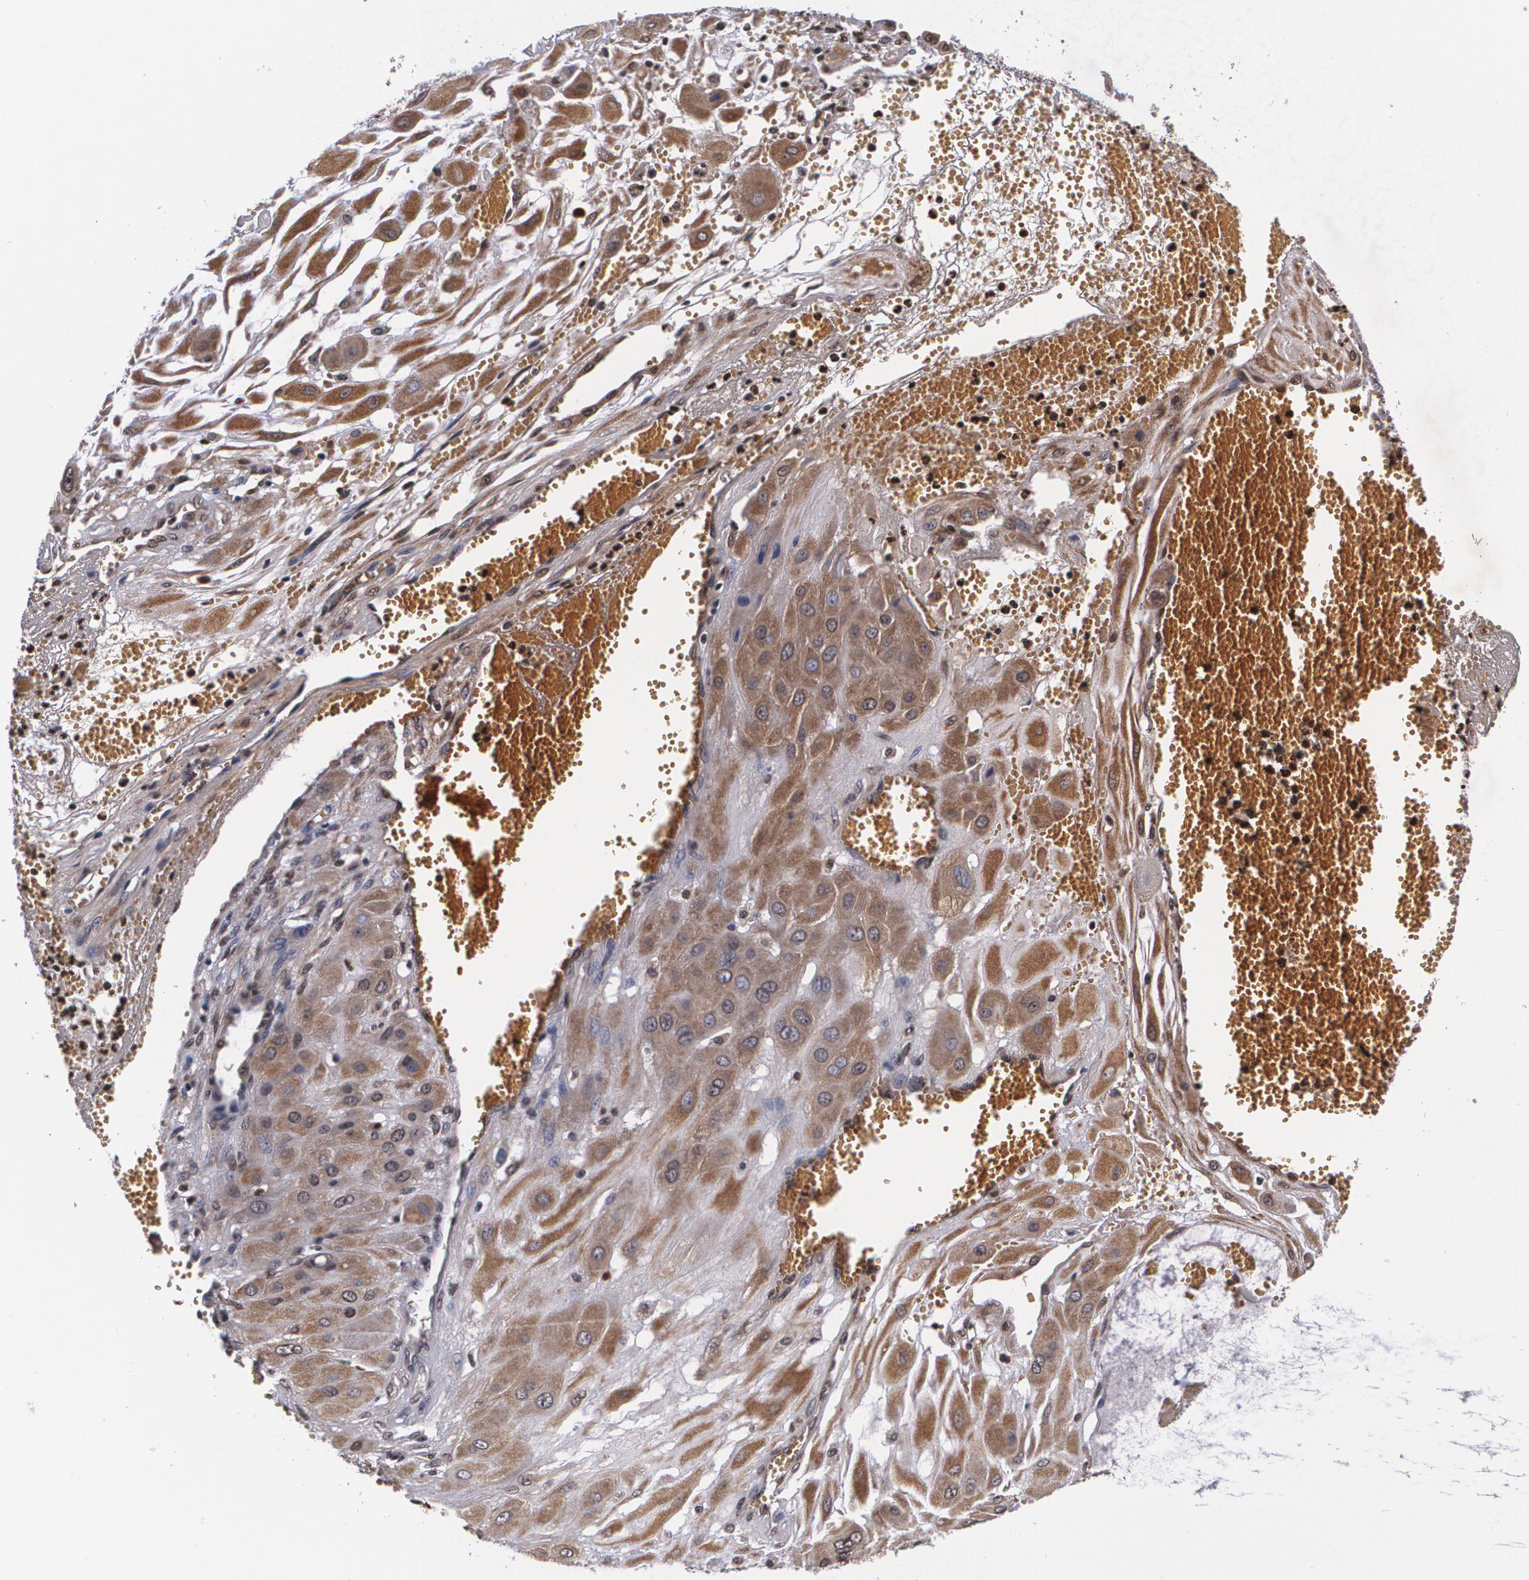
{"staining": {"intensity": "moderate", "quantity": ">75%", "location": "cytoplasmic/membranous"}, "tissue": "cervical cancer", "cell_type": "Tumor cells", "image_type": "cancer", "snomed": [{"axis": "morphology", "description": "Squamous cell carcinoma, NOS"}, {"axis": "topography", "description": "Cervix"}], "caption": "IHC micrograph of neoplastic tissue: human cervical squamous cell carcinoma stained using immunohistochemistry demonstrates medium levels of moderate protein expression localized specifically in the cytoplasmic/membranous of tumor cells, appearing as a cytoplasmic/membranous brown color.", "gene": "MVP", "patient": {"sex": "female", "age": 34}}